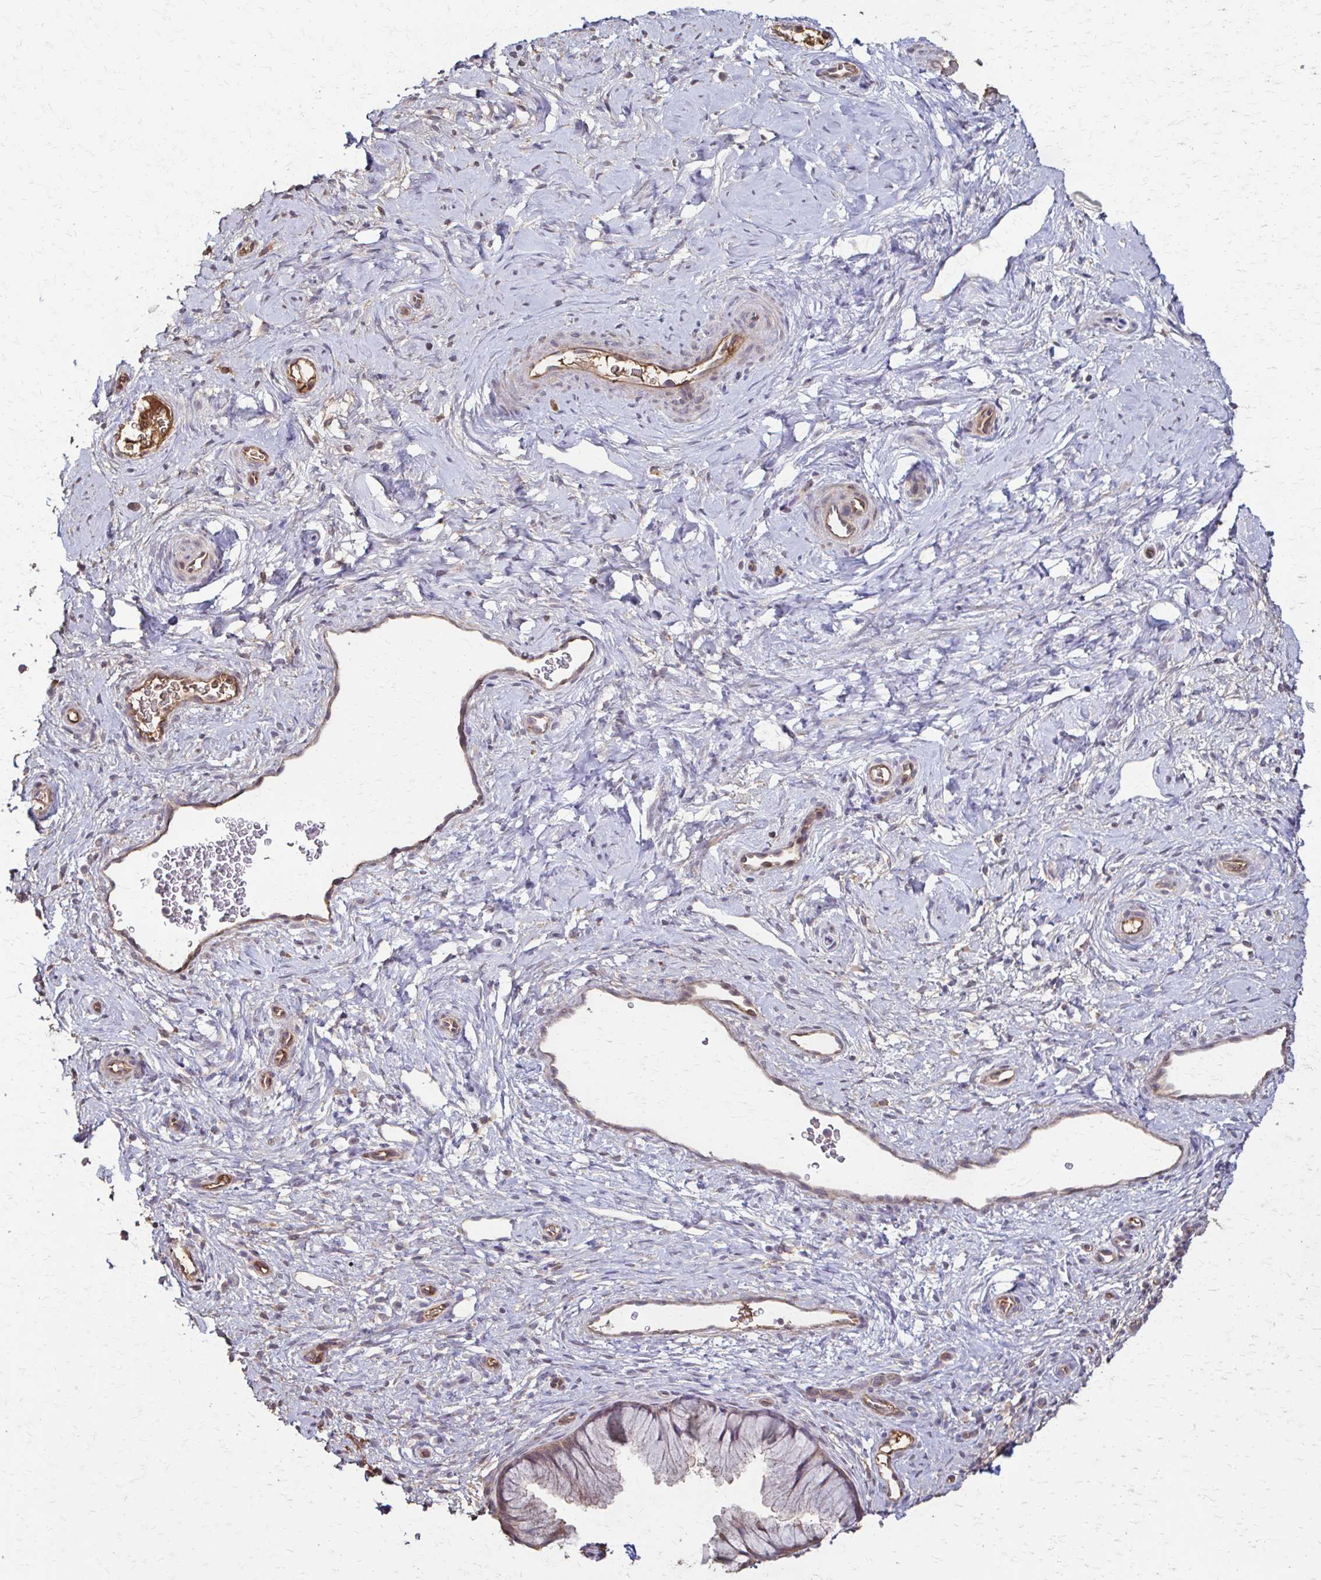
{"staining": {"intensity": "weak", "quantity": "<25%", "location": "cytoplasmic/membranous"}, "tissue": "cervix", "cell_type": "Glandular cells", "image_type": "normal", "snomed": [{"axis": "morphology", "description": "Normal tissue, NOS"}, {"axis": "topography", "description": "Cervix"}], "caption": "A high-resolution histopathology image shows IHC staining of benign cervix, which demonstrates no significant staining in glandular cells.", "gene": "IL18BP", "patient": {"sex": "female", "age": 34}}